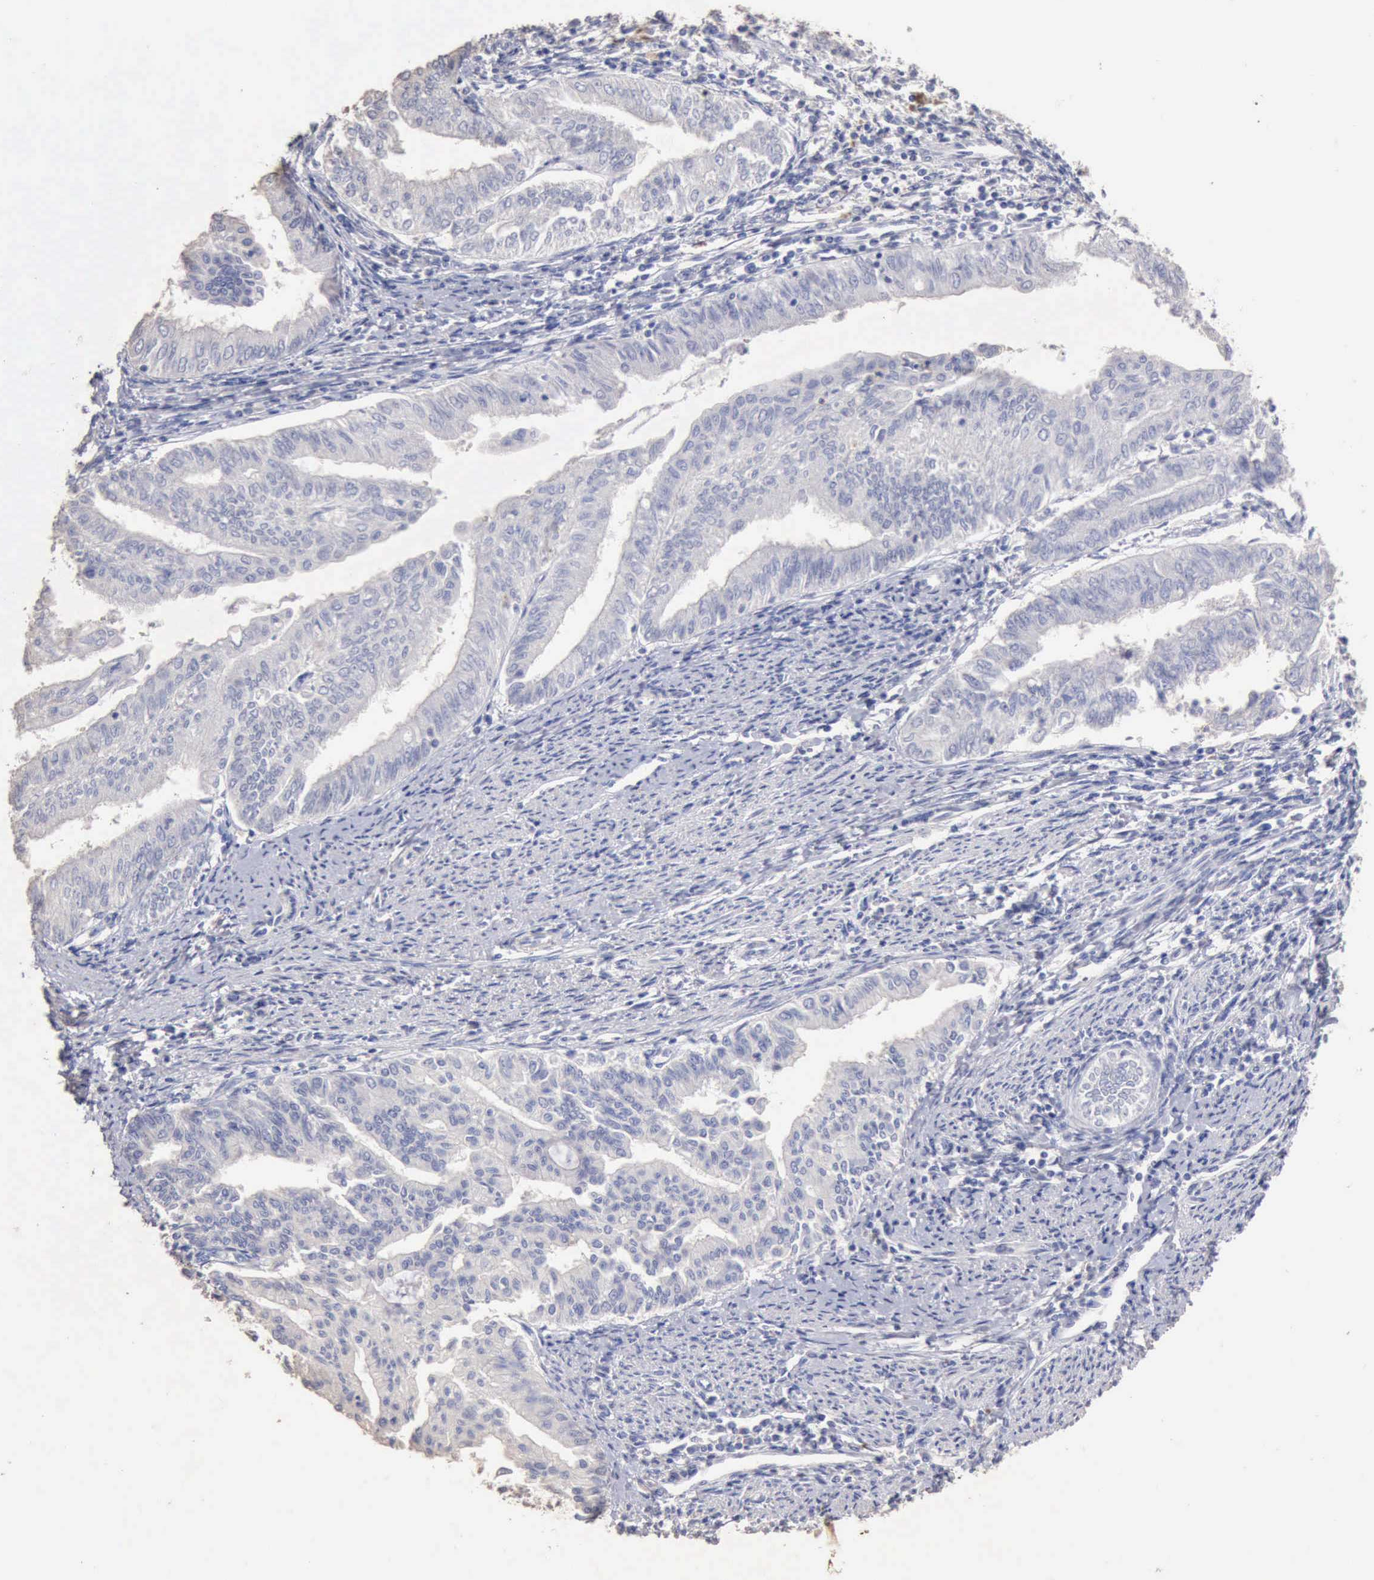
{"staining": {"intensity": "negative", "quantity": "none", "location": "none"}, "tissue": "endometrial cancer", "cell_type": "Tumor cells", "image_type": "cancer", "snomed": [{"axis": "morphology", "description": "Adenocarcinoma, NOS"}, {"axis": "topography", "description": "Endometrium"}], "caption": "Histopathology image shows no significant protein staining in tumor cells of endometrial cancer.", "gene": "KRT6B", "patient": {"sex": "female", "age": 66}}